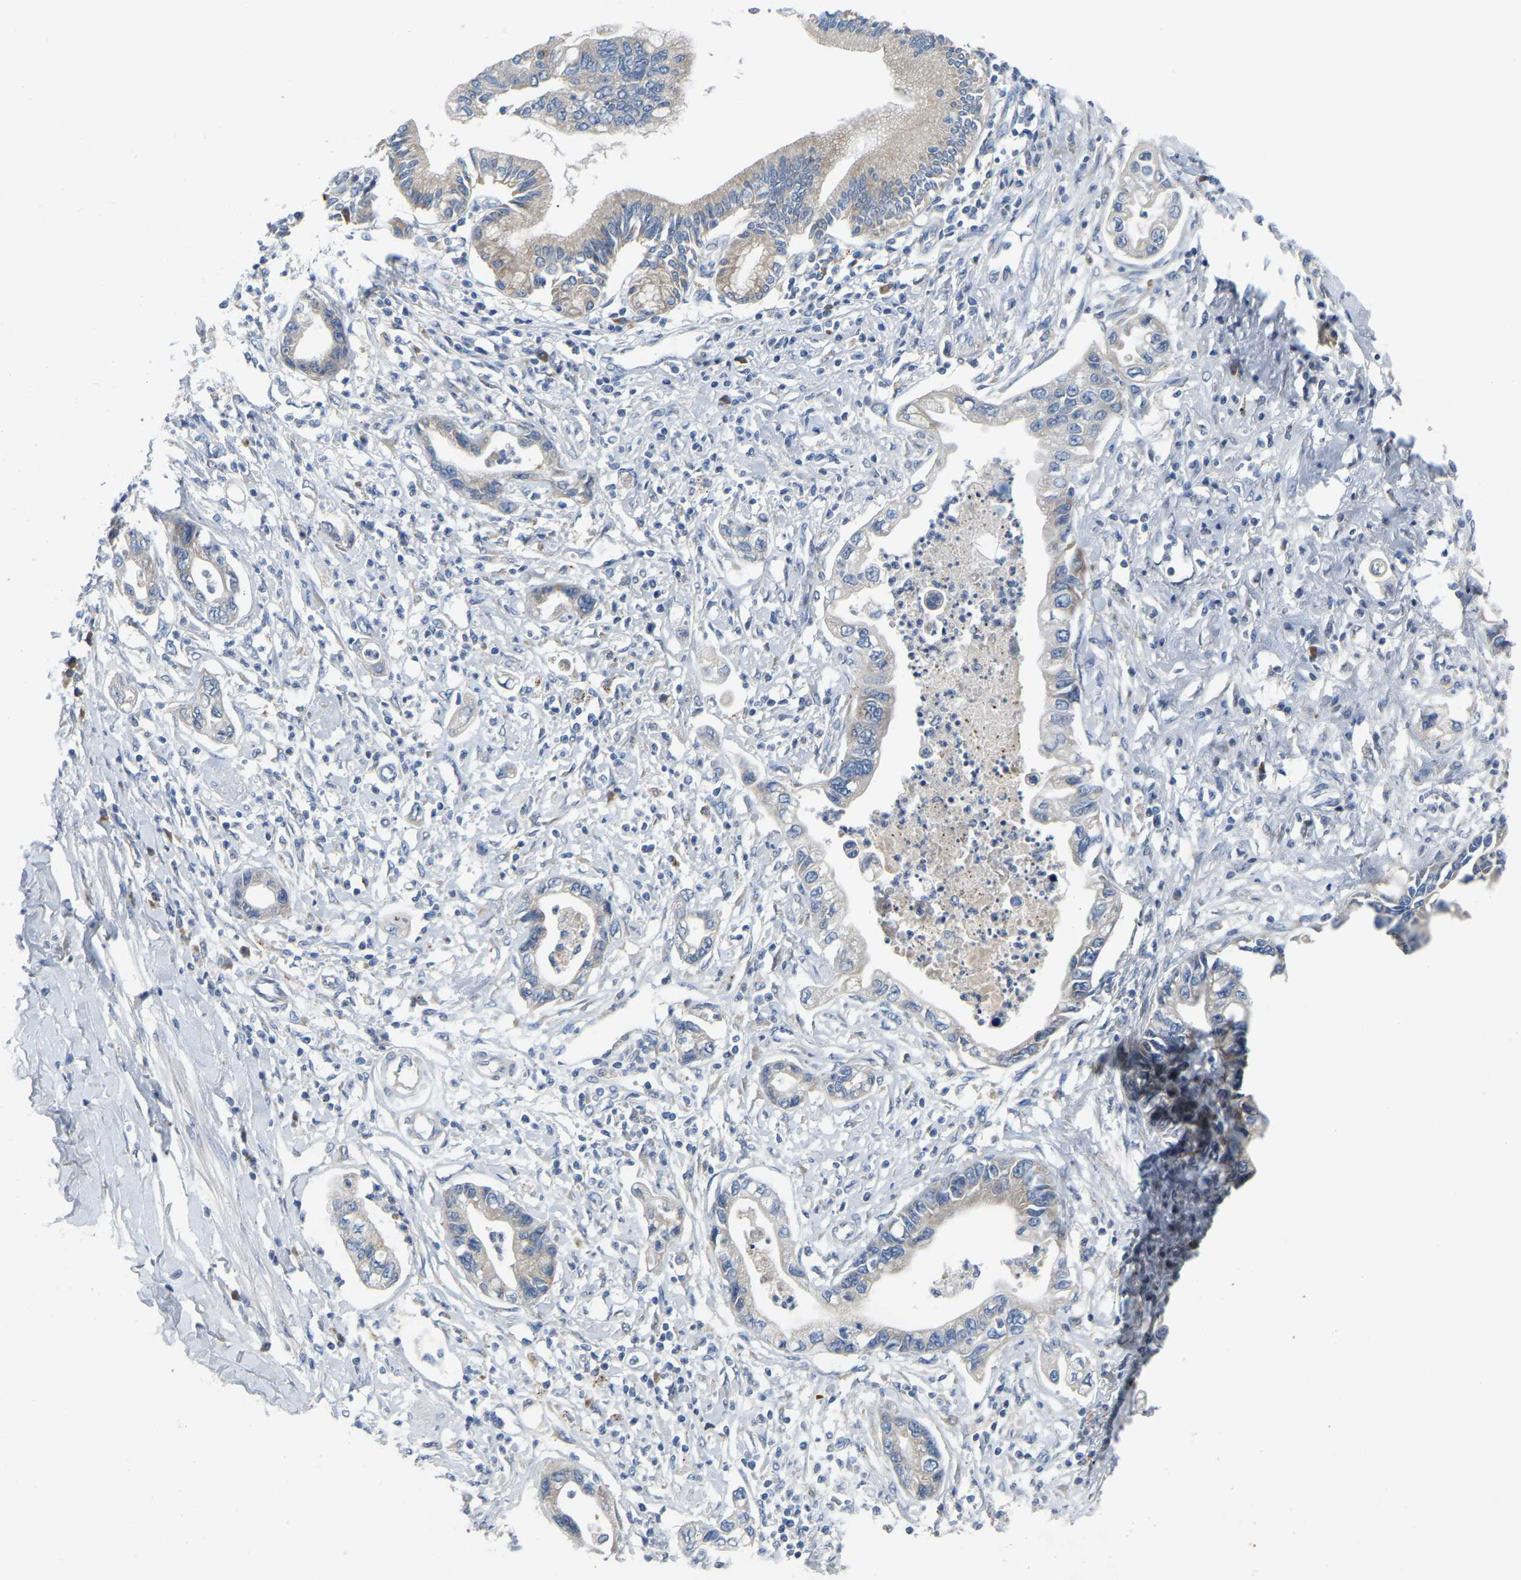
{"staining": {"intensity": "negative", "quantity": "none", "location": "none"}, "tissue": "pancreatic cancer", "cell_type": "Tumor cells", "image_type": "cancer", "snomed": [{"axis": "morphology", "description": "Adenocarcinoma, NOS"}, {"axis": "topography", "description": "Pancreas"}], "caption": "A micrograph of pancreatic cancer stained for a protein exhibits no brown staining in tumor cells.", "gene": "PARL", "patient": {"sex": "male", "age": 56}}